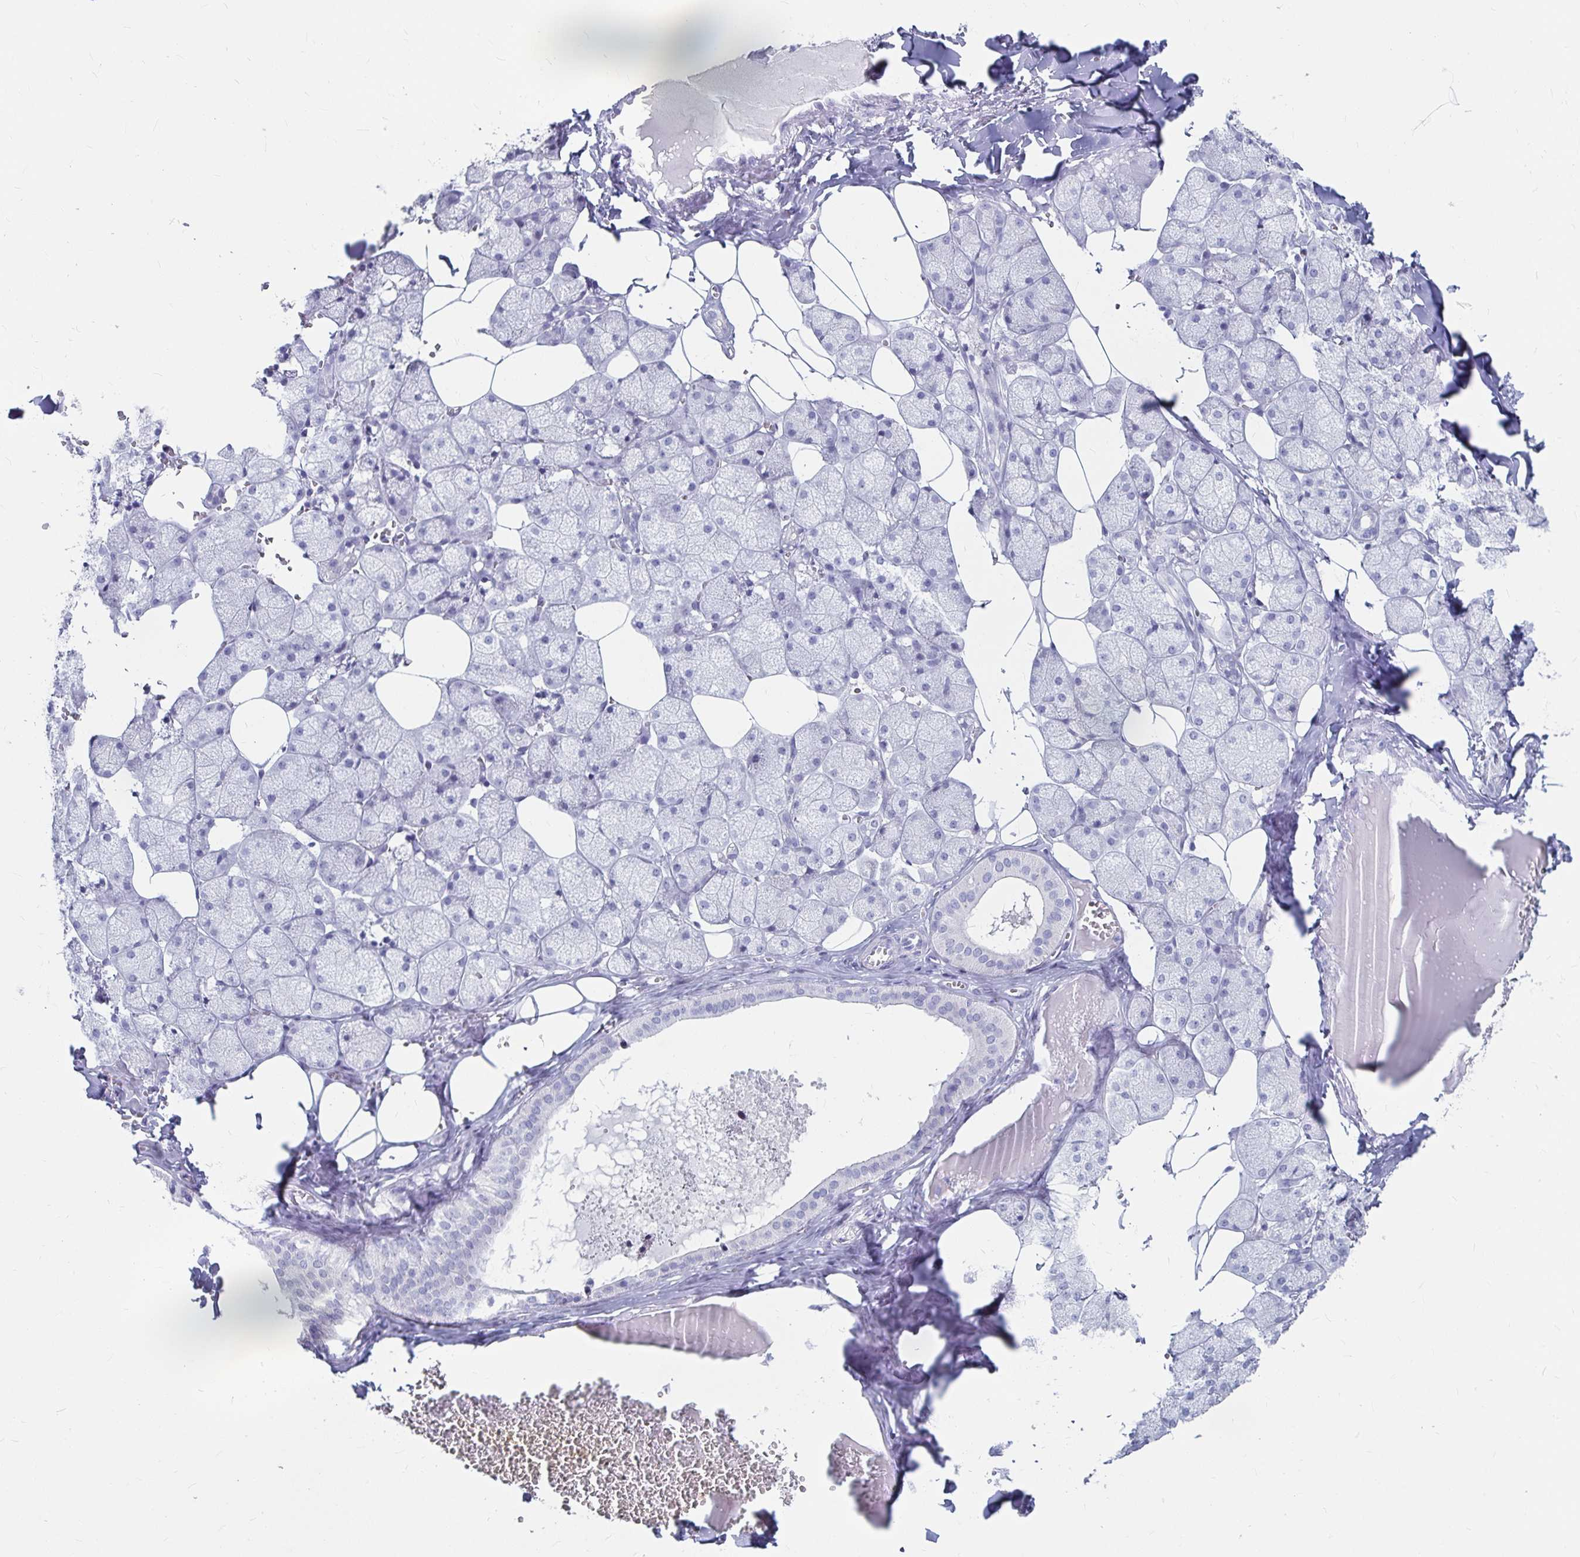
{"staining": {"intensity": "negative", "quantity": "none", "location": "none"}, "tissue": "salivary gland", "cell_type": "Glandular cells", "image_type": "normal", "snomed": [{"axis": "morphology", "description": "Normal tissue, NOS"}, {"axis": "topography", "description": "Salivary gland"}, {"axis": "topography", "description": "Peripheral nerve tissue"}], "caption": "Immunohistochemistry (IHC) micrograph of benign human salivary gland stained for a protein (brown), which exhibits no staining in glandular cells.", "gene": "CA9", "patient": {"sex": "male", "age": 38}}